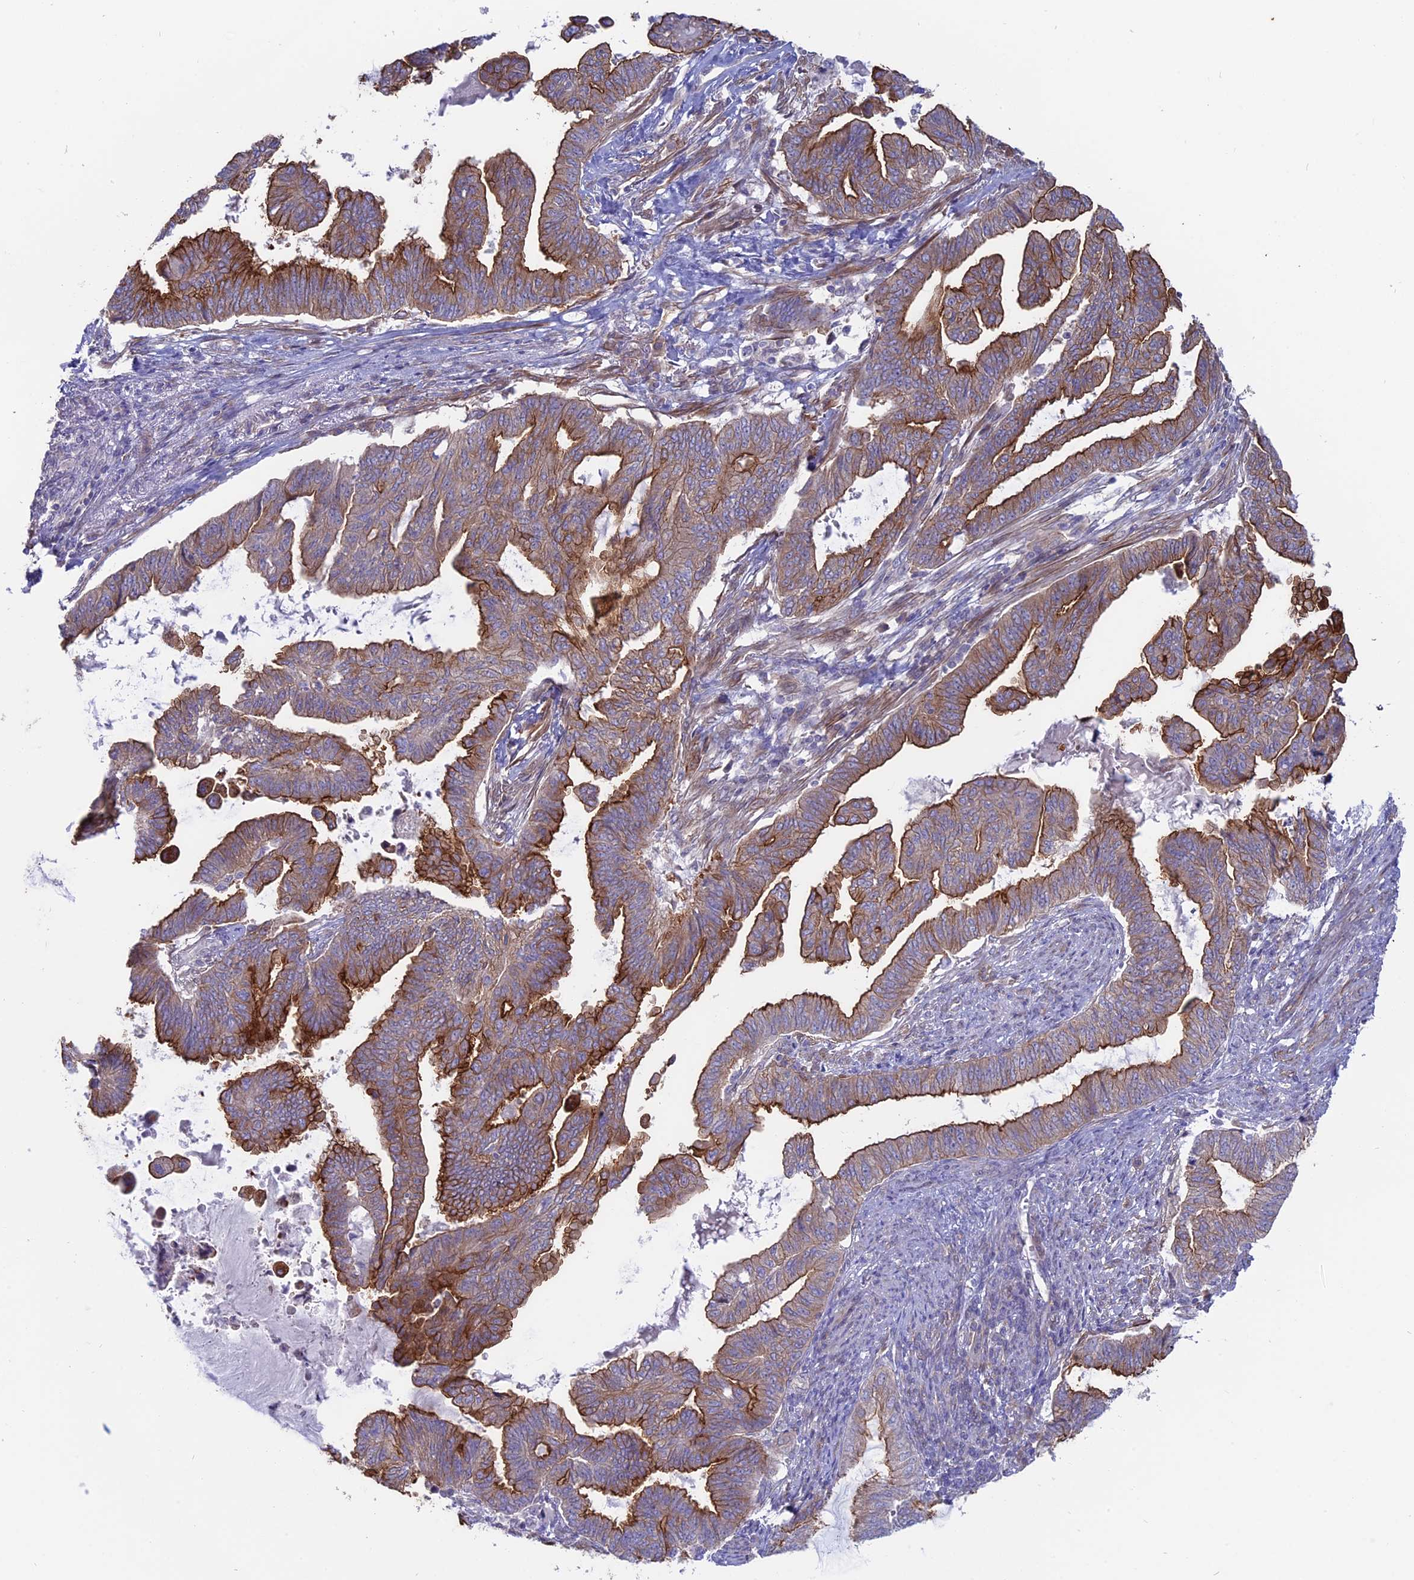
{"staining": {"intensity": "strong", "quantity": ">75%", "location": "cytoplasmic/membranous"}, "tissue": "endometrial cancer", "cell_type": "Tumor cells", "image_type": "cancer", "snomed": [{"axis": "morphology", "description": "Adenocarcinoma, NOS"}, {"axis": "topography", "description": "Endometrium"}], "caption": "Approximately >75% of tumor cells in endometrial adenocarcinoma demonstrate strong cytoplasmic/membranous protein expression as visualized by brown immunohistochemical staining.", "gene": "MYO5B", "patient": {"sex": "female", "age": 86}}